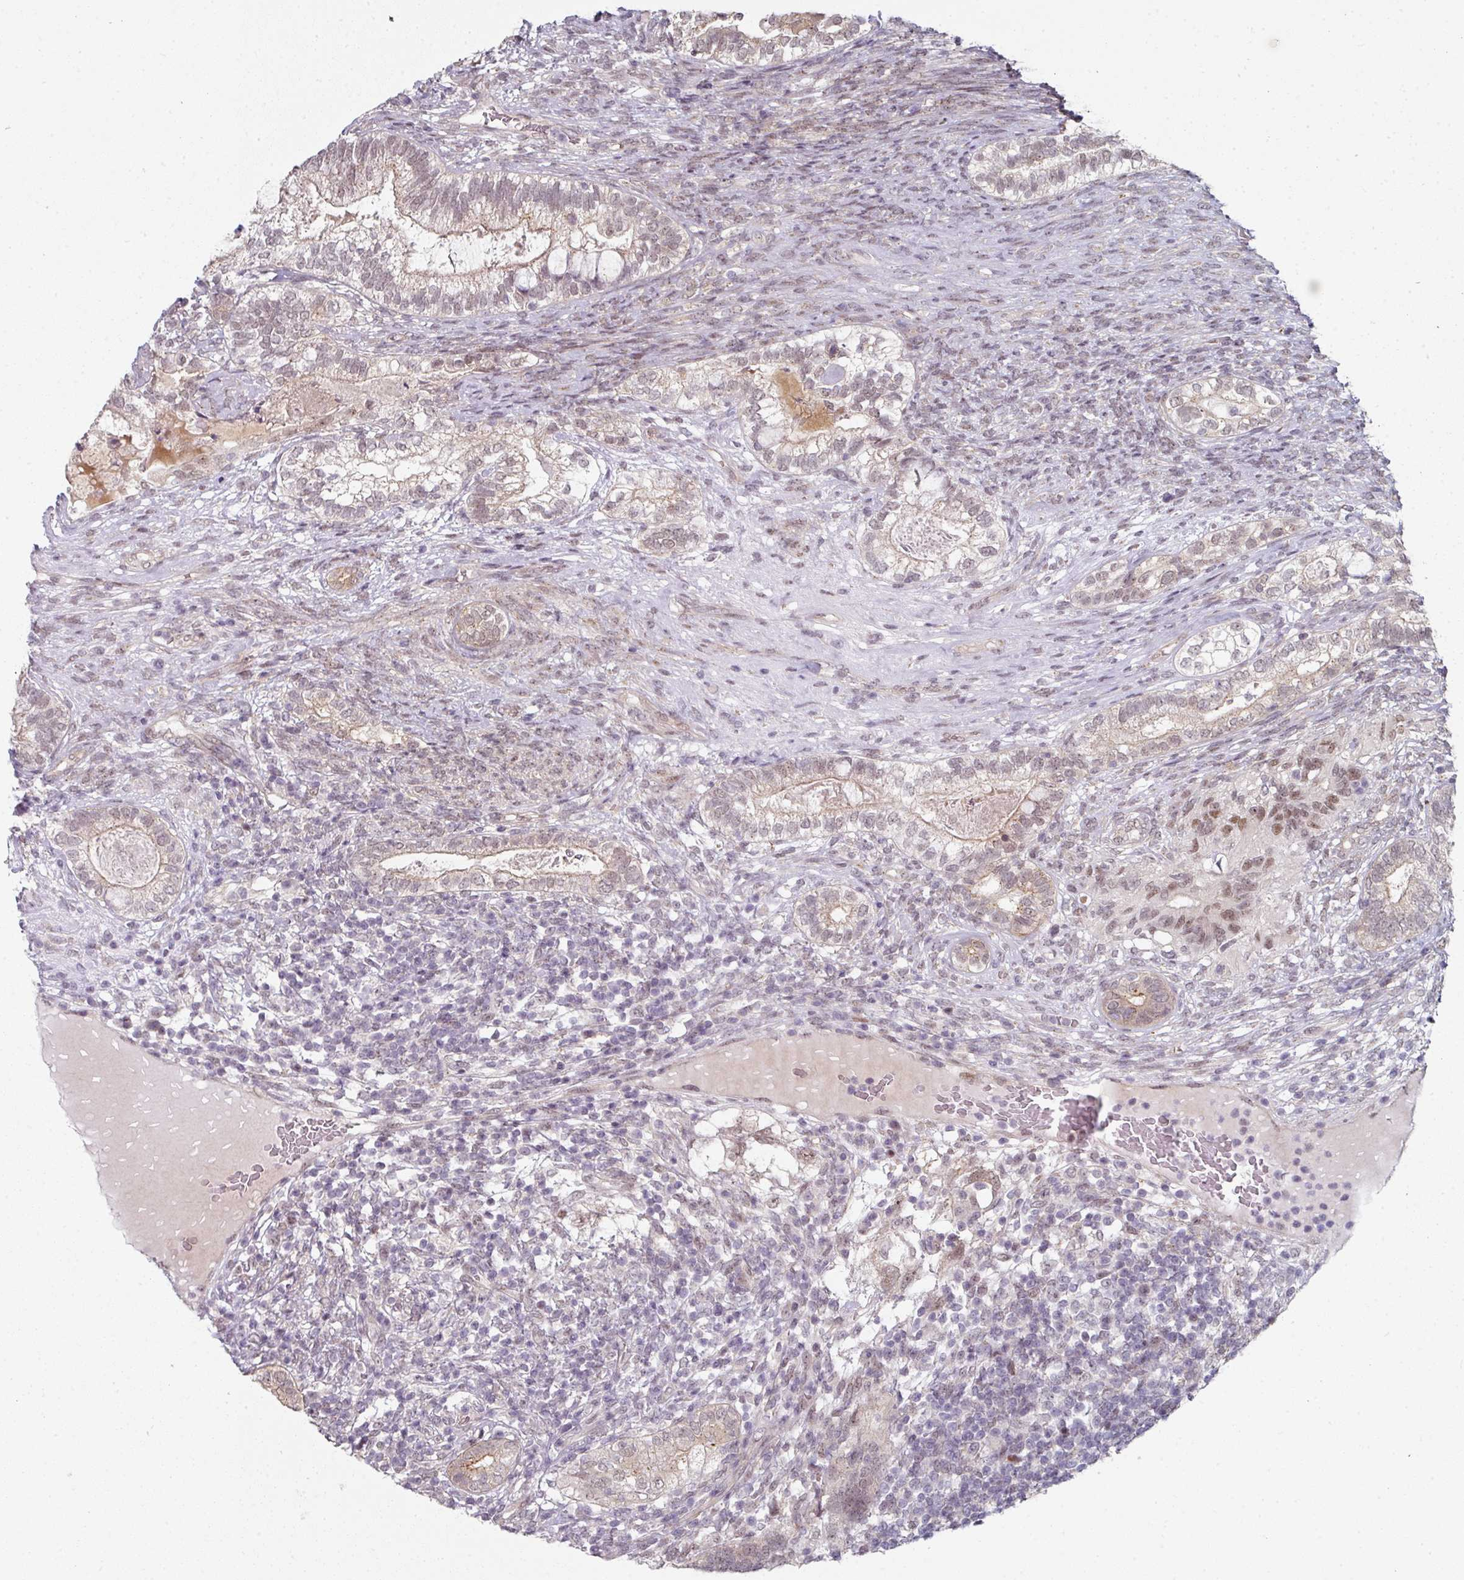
{"staining": {"intensity": "weak", "quantity": "25%-75%", "location": "cytoplasmic/membranous,nuclear"}, "tissue": "testis cancer", "cell_type": "Tumor cells", "image_type": "cancer", "snomed": [{"axis": "morphology", "description": "Seminoma, NOS"}, {"axis": "morphology", "description": "Carcinoma, Embryonal, NOS"}, {"axis": "topography", "description": "Testis"}], "caption": "Seminoma (testis) was stained to show a protein in brown. There is low levels of weak cytoplasmic/membranous and nuclear expression in about 25%-75% of tumor cells.", "gene": "TMCC1", "patient": {"sex": "male", "age": 41}}